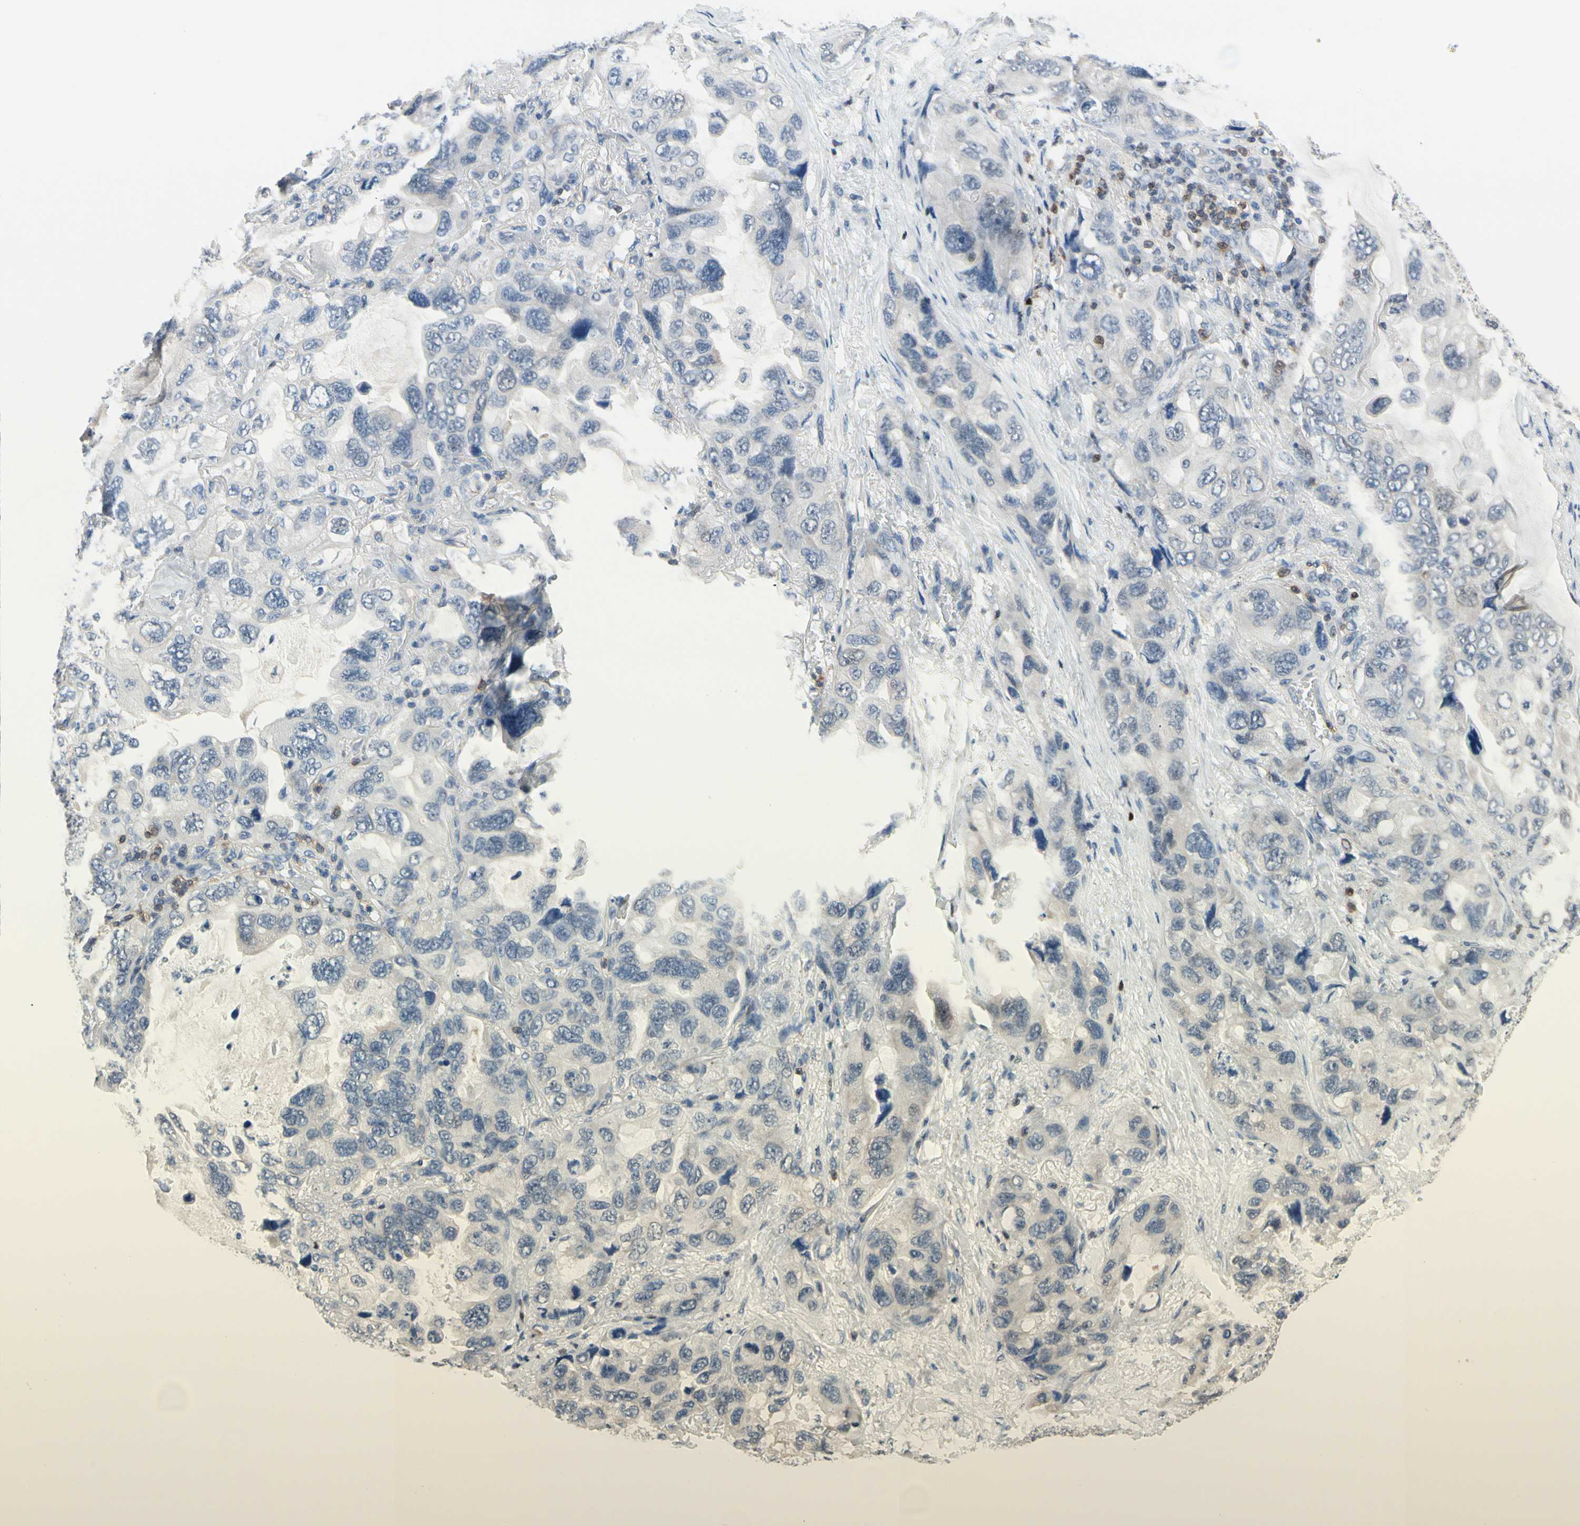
{"staining": {"intensity": "negative", "quantity": "none", "location": "none"}, "tissue": "lung cancer", "cell_type": "Tumor cells", "image_type": "cancer", "snomed": [{"axis": "morphology", "description": "Squamous cell carcinoma, NOS"}, {"axis": "topography", "description": "Lung"}], "caption": "This micrograph is of lung cancer stained with IHC to label a protein in brown with the nuclei are counter-stained blue. There is no expression in tumor cells.", "gene": "NFATC2", "patient": {"sex": "female", "age": 73}}